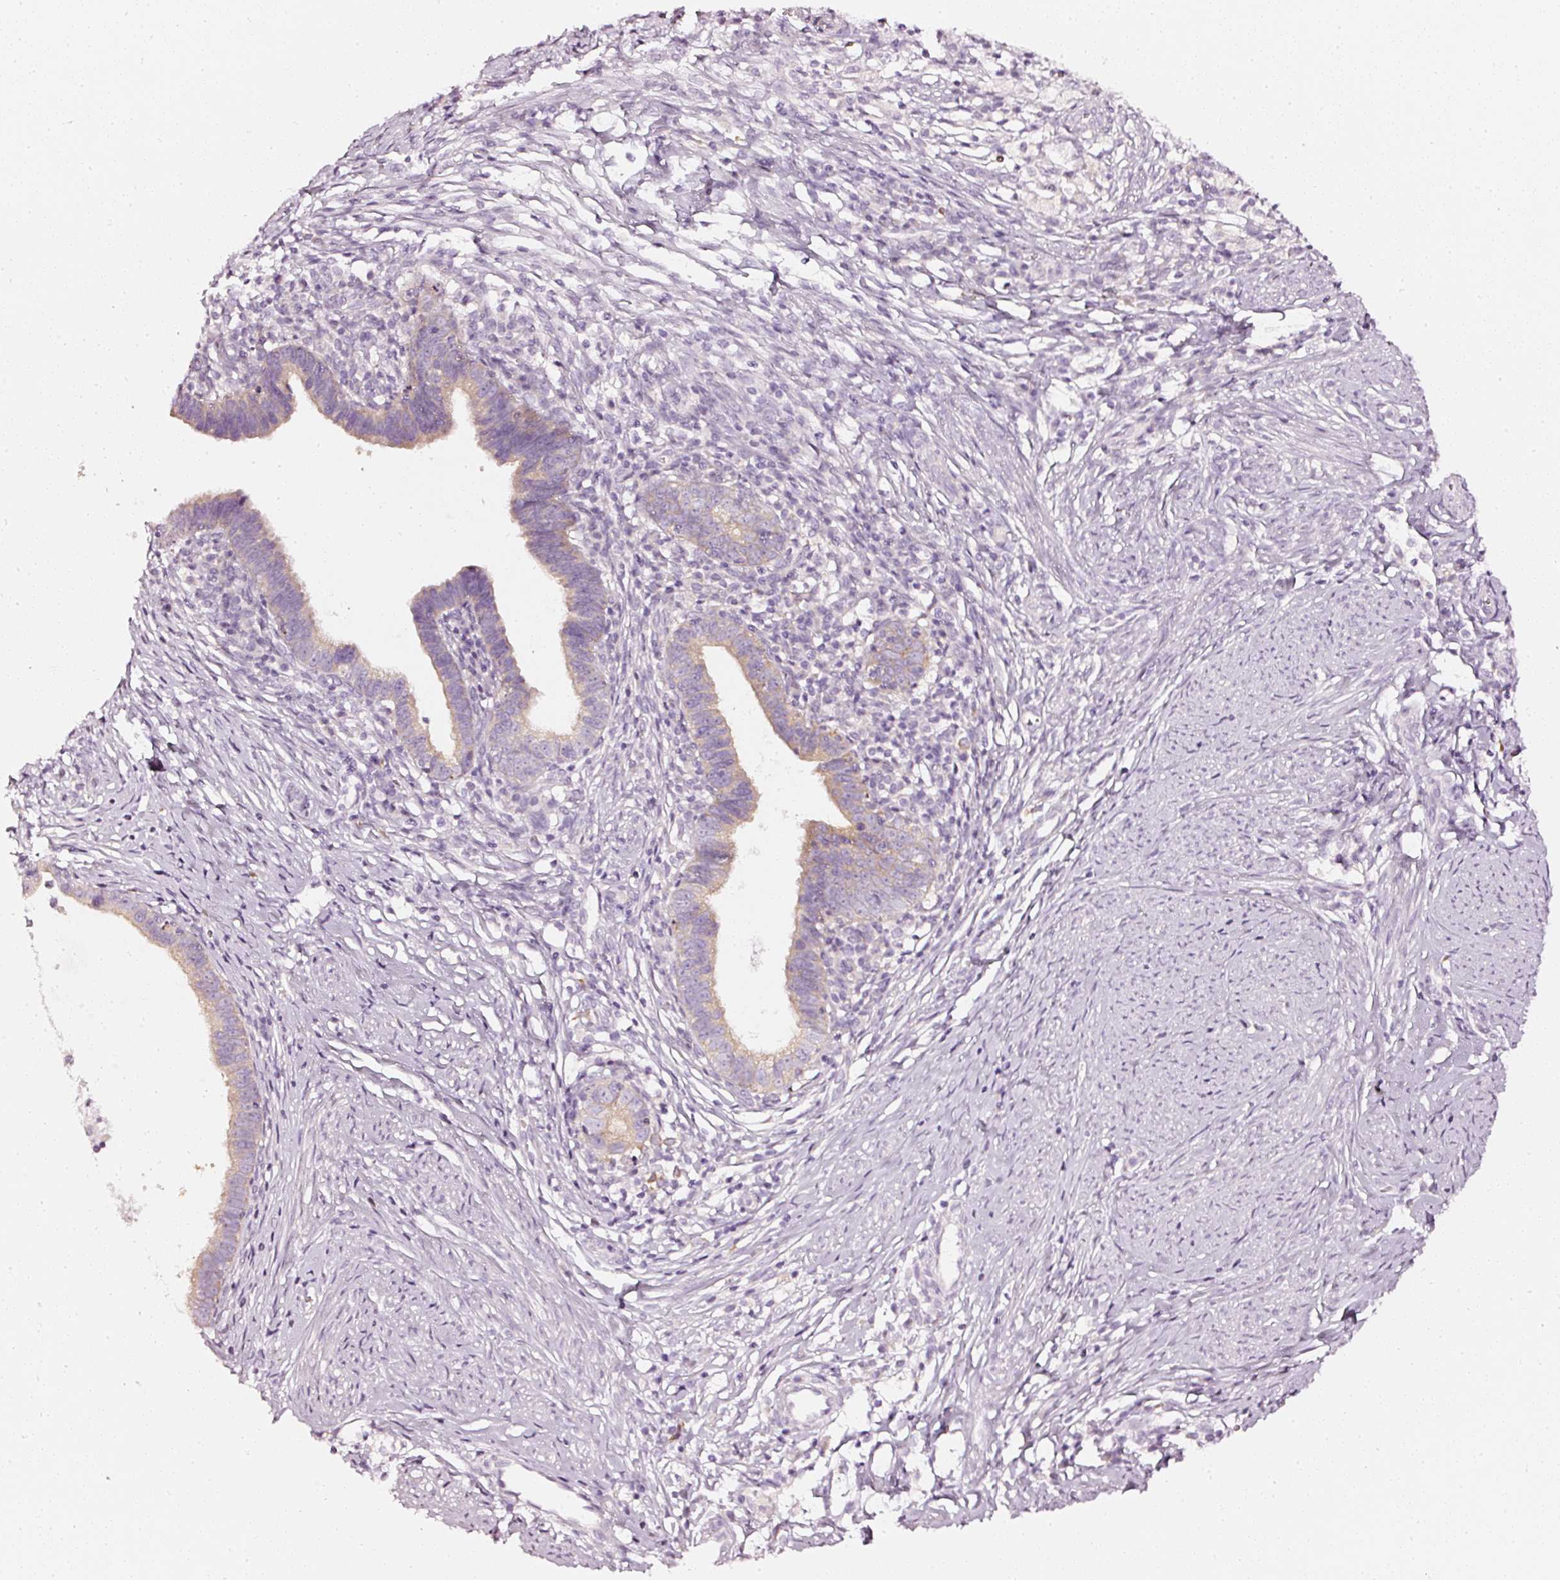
{"staining": {"intensity": "weak", "quantity": "25%-75%", "location": "cytoplasmic/membranous"}, "tissue": "cervical cancer", "cell_type": "Tumor cells", "image_type": "cancer", "snomed": [{"axis": "morphology", "description": "Adenocarcinoma, NOS"}, {"axis": "topography", "description": "Cervix"}], "caption": "Immunohistochemical staining of human adenocarcinoma (cervical) reveals low levels of weak cytoplasmic/membranous protein expression in approximately 25%-75% of tumor cells.", "gene": "CNP", "patient": {"sex": "female", "age": 36}}